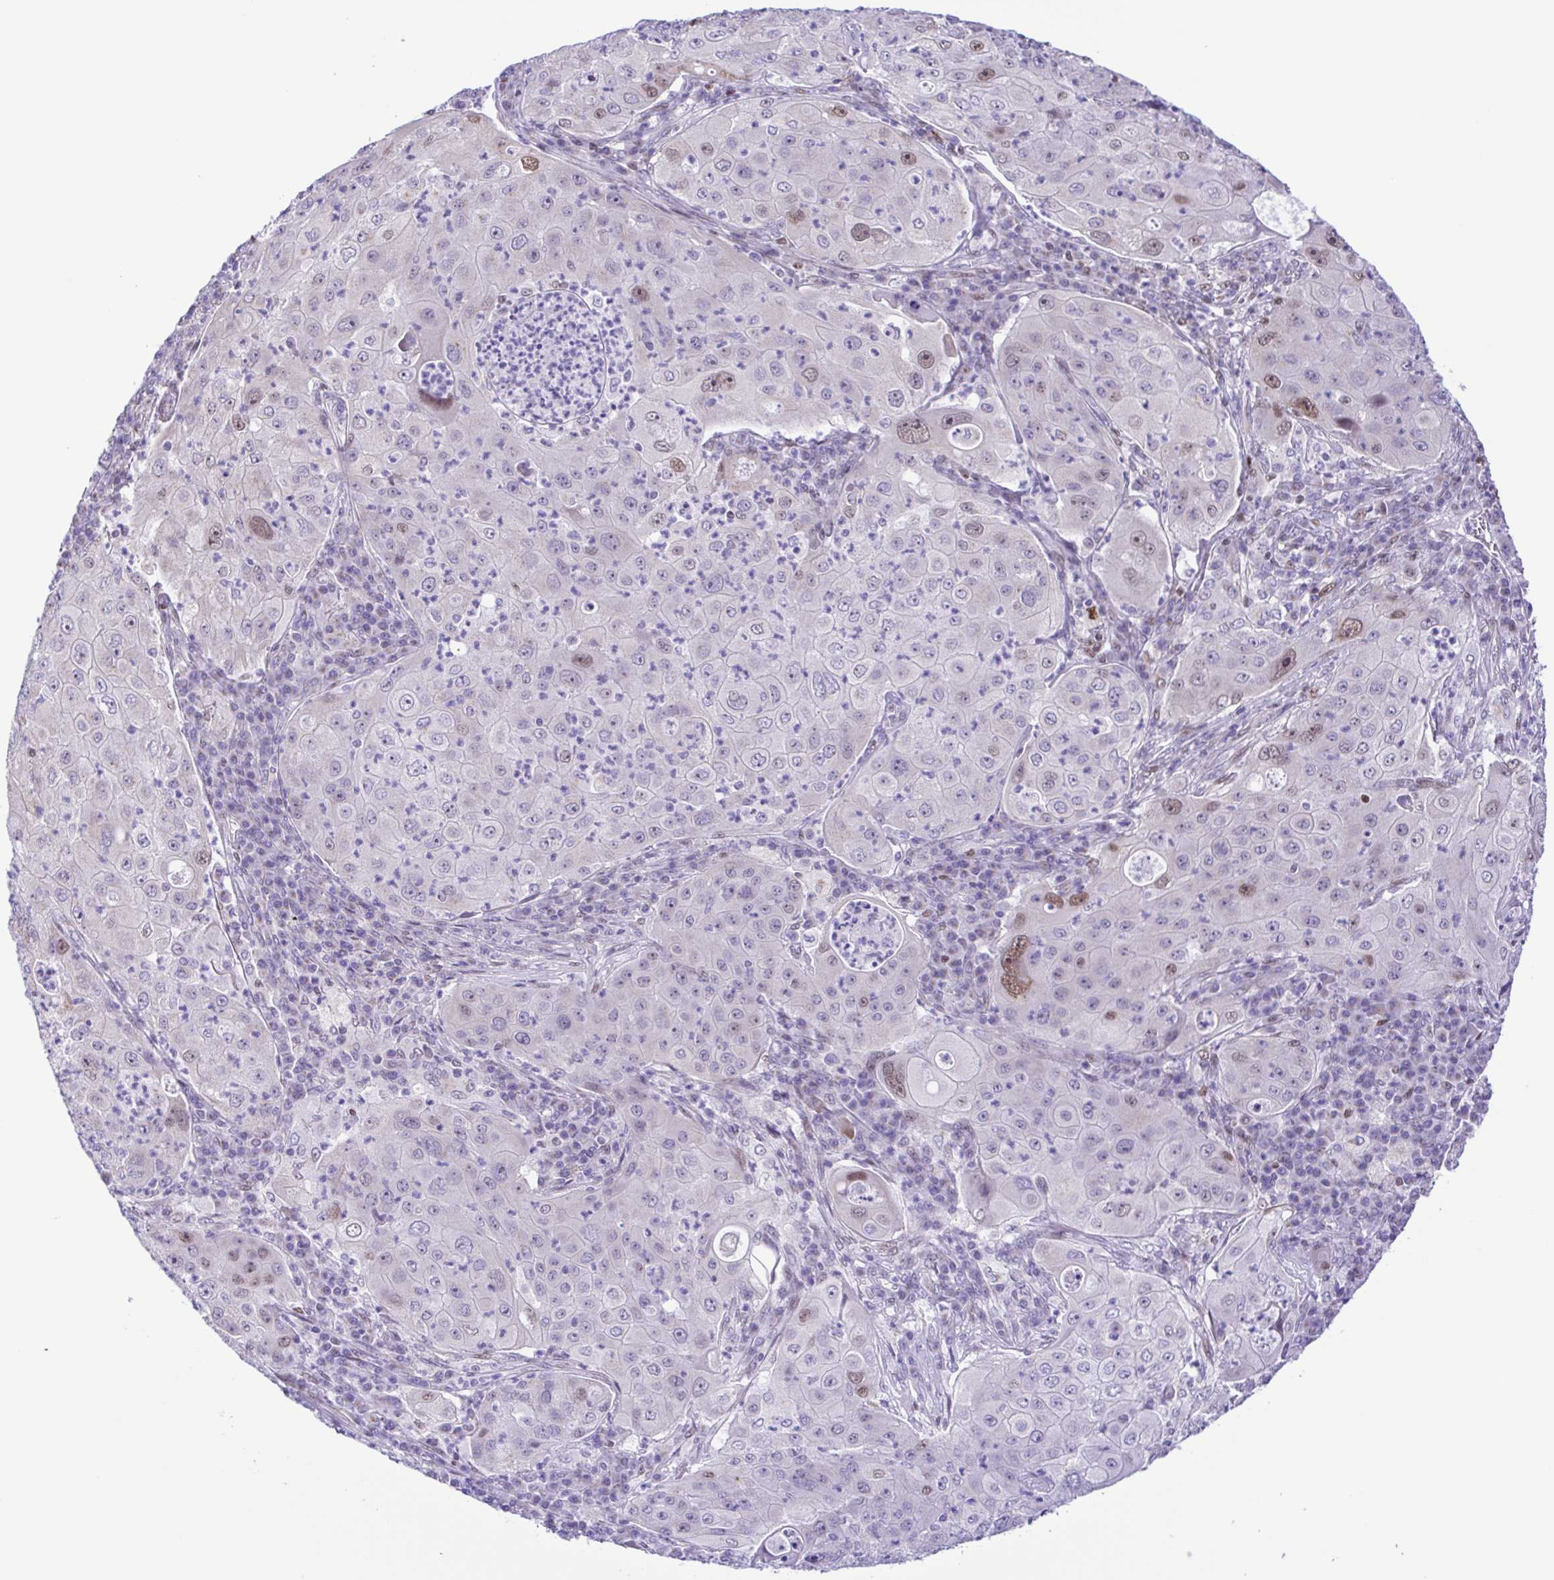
{"staining": {"intensity": "weak", "quantity": "<25%", "location": "nuclear"}, "tissue": "lung cancer", "cell_type": "Tumor cells", "image_type": "cancer", "snomed": [{"axis": "morphology", "description": "Squamous cell carcinoma, NOS"}, {"axis": "topography", "description": "Lung"}], "caption": "The photomicrograph reveals no significant positivity in tumor cells of lung cancer (squamous cell carcinoma).", "gene": "TGM3", "patient": {"sex": "female", "age": 59}}